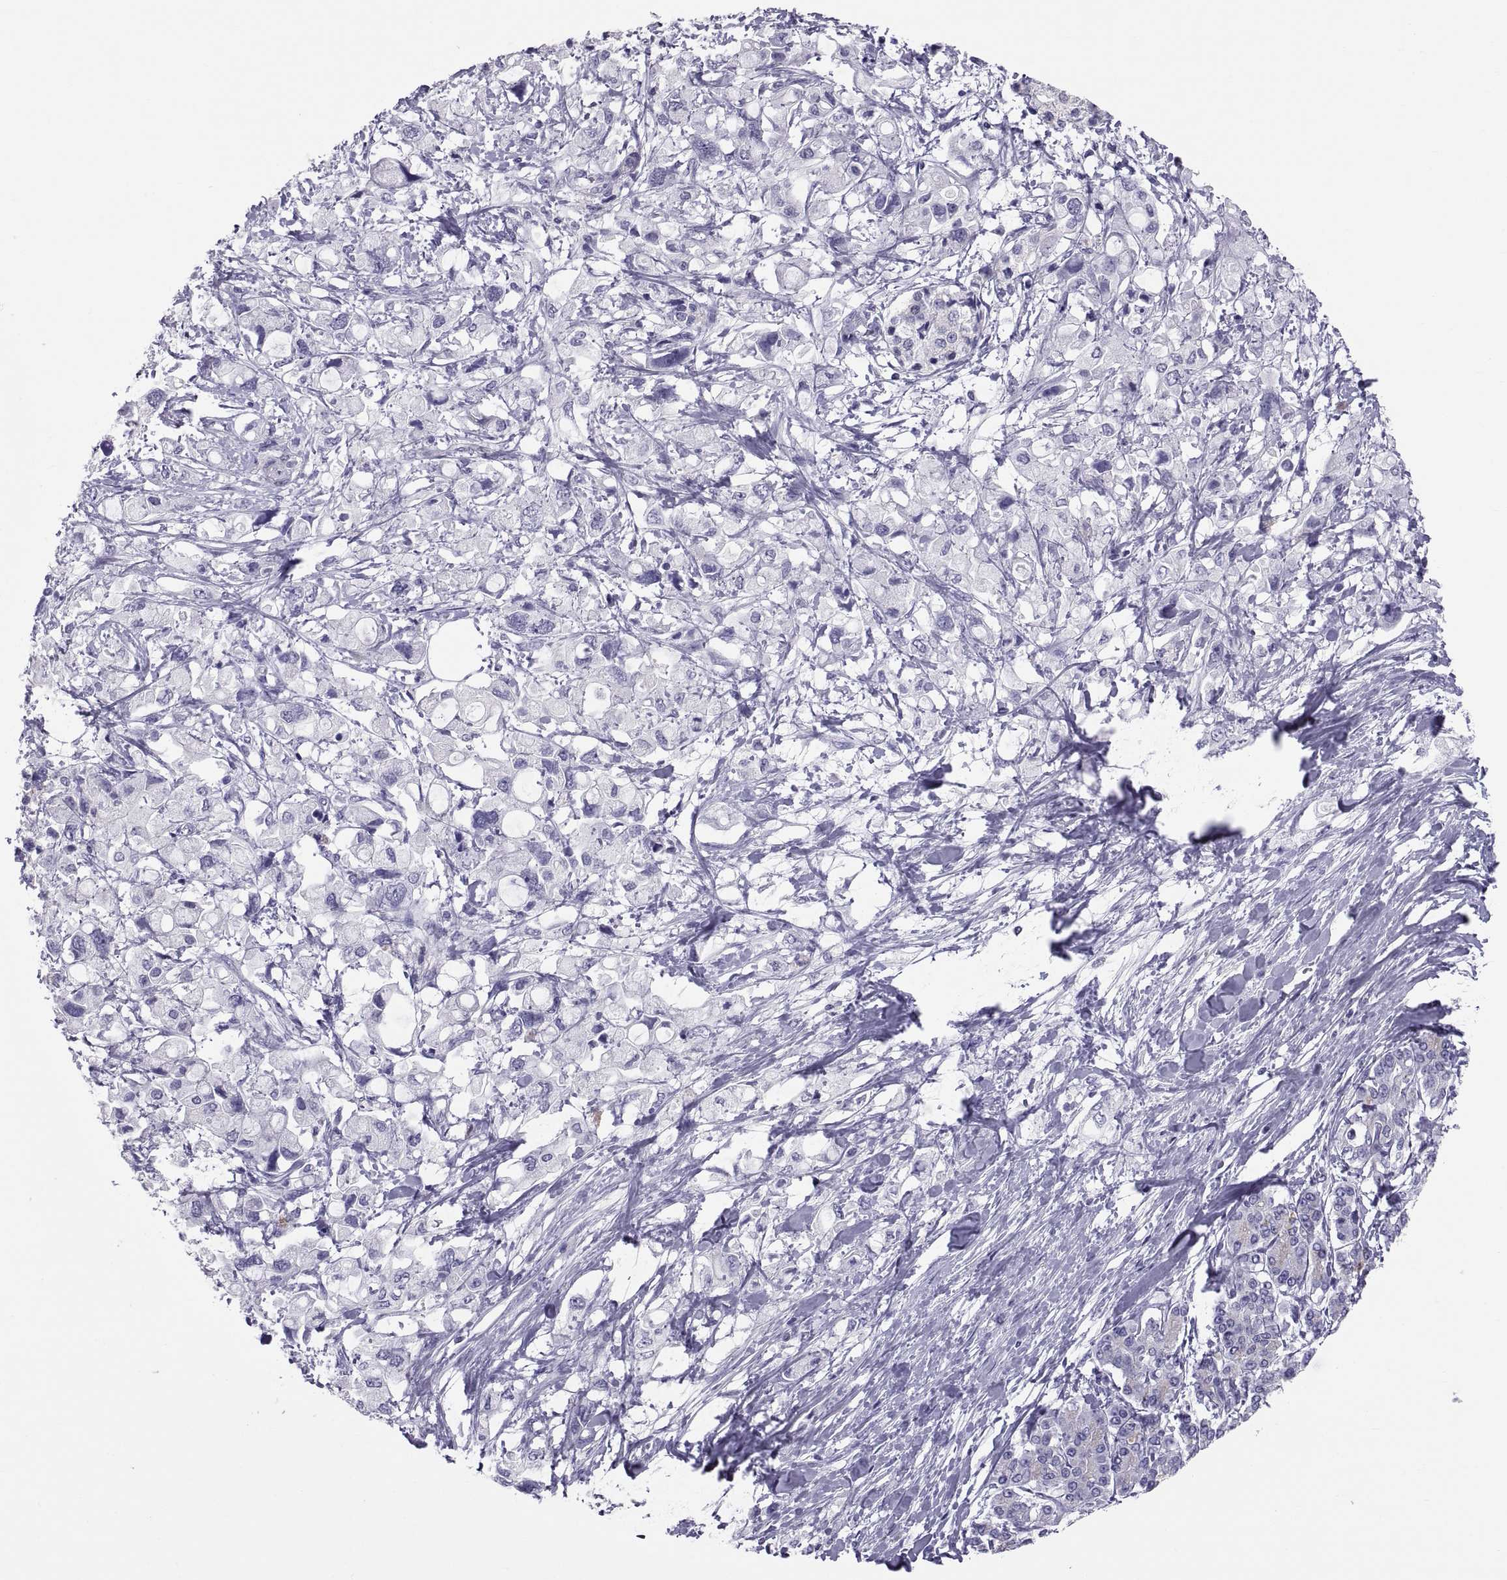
{"staining": {"intensity": "negative", "quantity": "none", "location": "none"}, "tissue": "pancreatic cancer", "cell_type": "Tumor cells", "image_type": "cancer", "snomed": [{"axis": "morphology", "description": "Adenocarcinoma, NOS"}, {"axis": "topography", "description": "Pancreas"}], "caption": "Immunohistochemical staining of pancreatic cancer (adenocarcinoma) shows no significant expression in tumor cells. The staining was performed using DAB (3,3'-diaminobenzidine) to visualize the protein expression in brown, while the nuclei were stained in blue with hematoxylin (Magnification: 20x).", "gene": "RNASE12", "patient": {"sex": "female", "age": 56}}